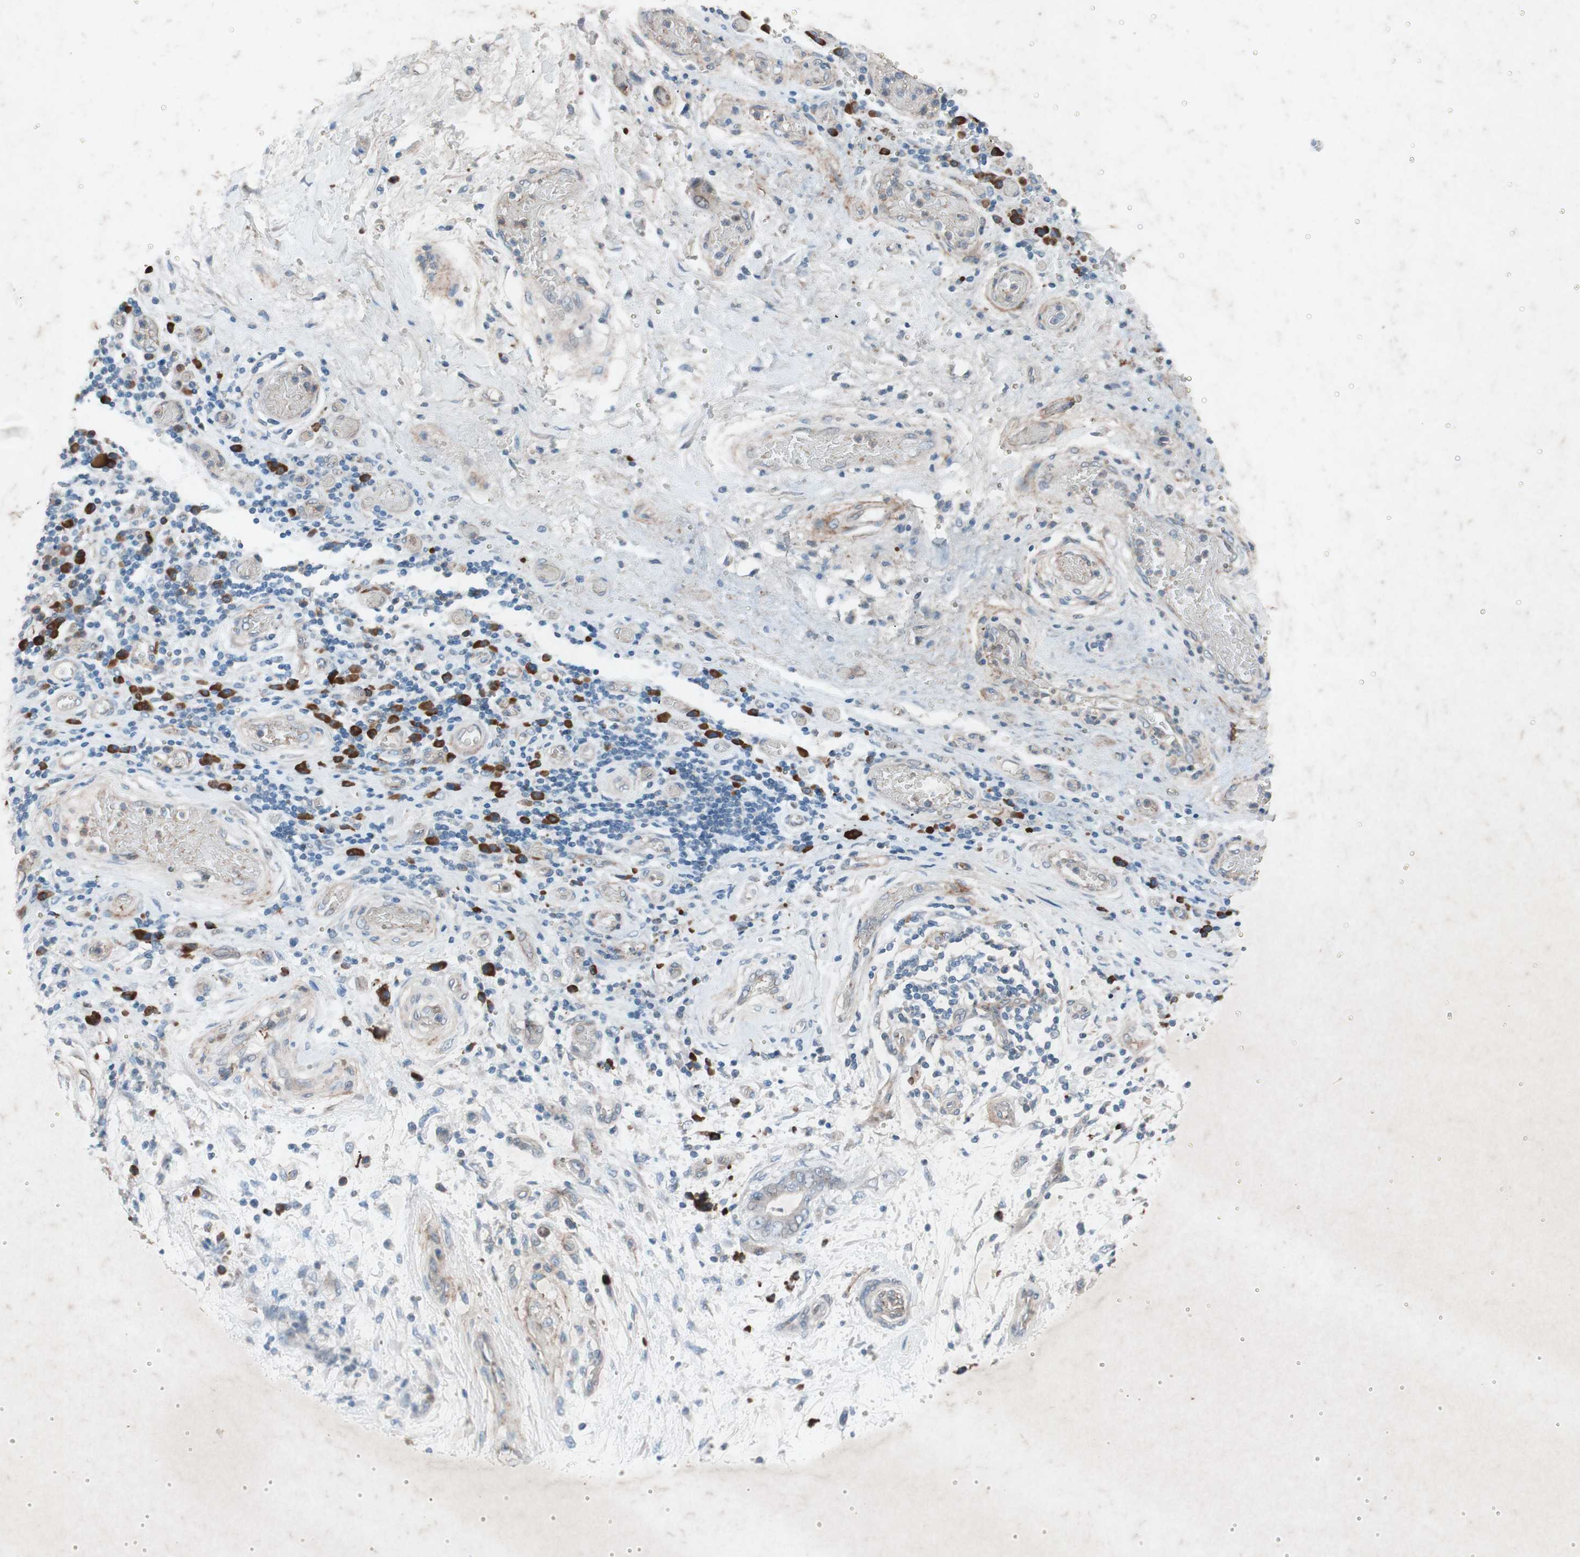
{"staining": {"intensity": "weak", "quantity": "25%-75%", "location": "cytoplasmic/membranous"}, "tissue": "stomach cancer", "cell_type": "Tumor cells", "image_type": "cancer", "snomed": [{"axis": "morphology", "description": "Adenocarcinoma, NOS"}, {"axis": "topography", "description": "Stomach"}], "caption": "Approximately 25%-75% of tumor cells in human stomach cancer (adenocarcinoma) reveal weak cytoplasmic/membranous protein positivity as visualized by brown immunohistochemical staining.", "gene": "GRB7", "patient": {"sex": "female", "age": 73}}